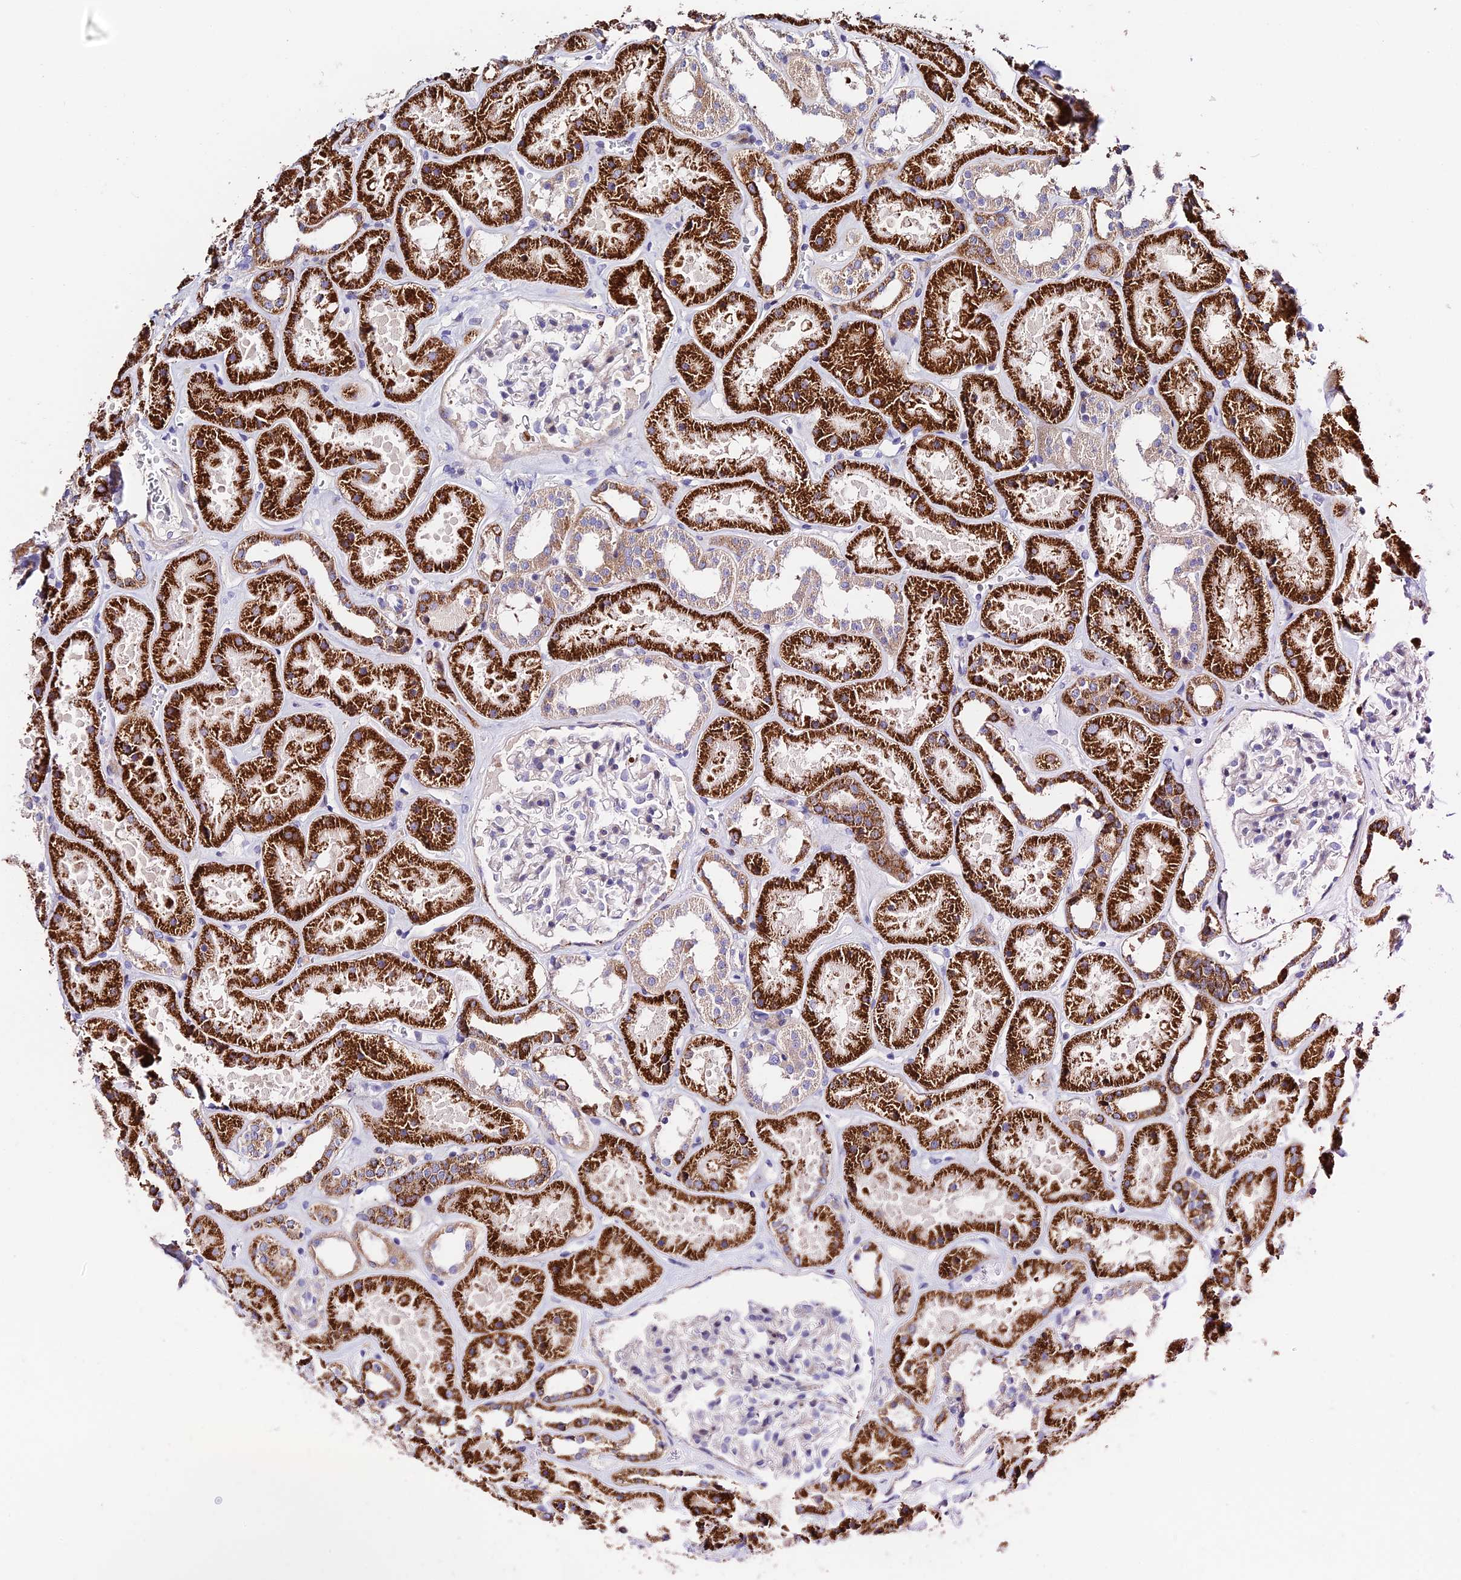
{"staining": {"intensity": "negative", "quantity": "none", "location": "none"}, "tissue": "kidney", "cell_type": "Cells in glomeruli", "image_type": "normal", "snomed": [{"axis": "morphology", "description": "Normal tissue, NOS"}, {"axis": "topography", "description": "Kidney"}], "caption": "This is an immunohistochemistry histopathology image of benign human kidney. There is no positivity in cells in glomeruli.", "gene": "PRIM1", "patient": {"sex": "female", "age": 41}}